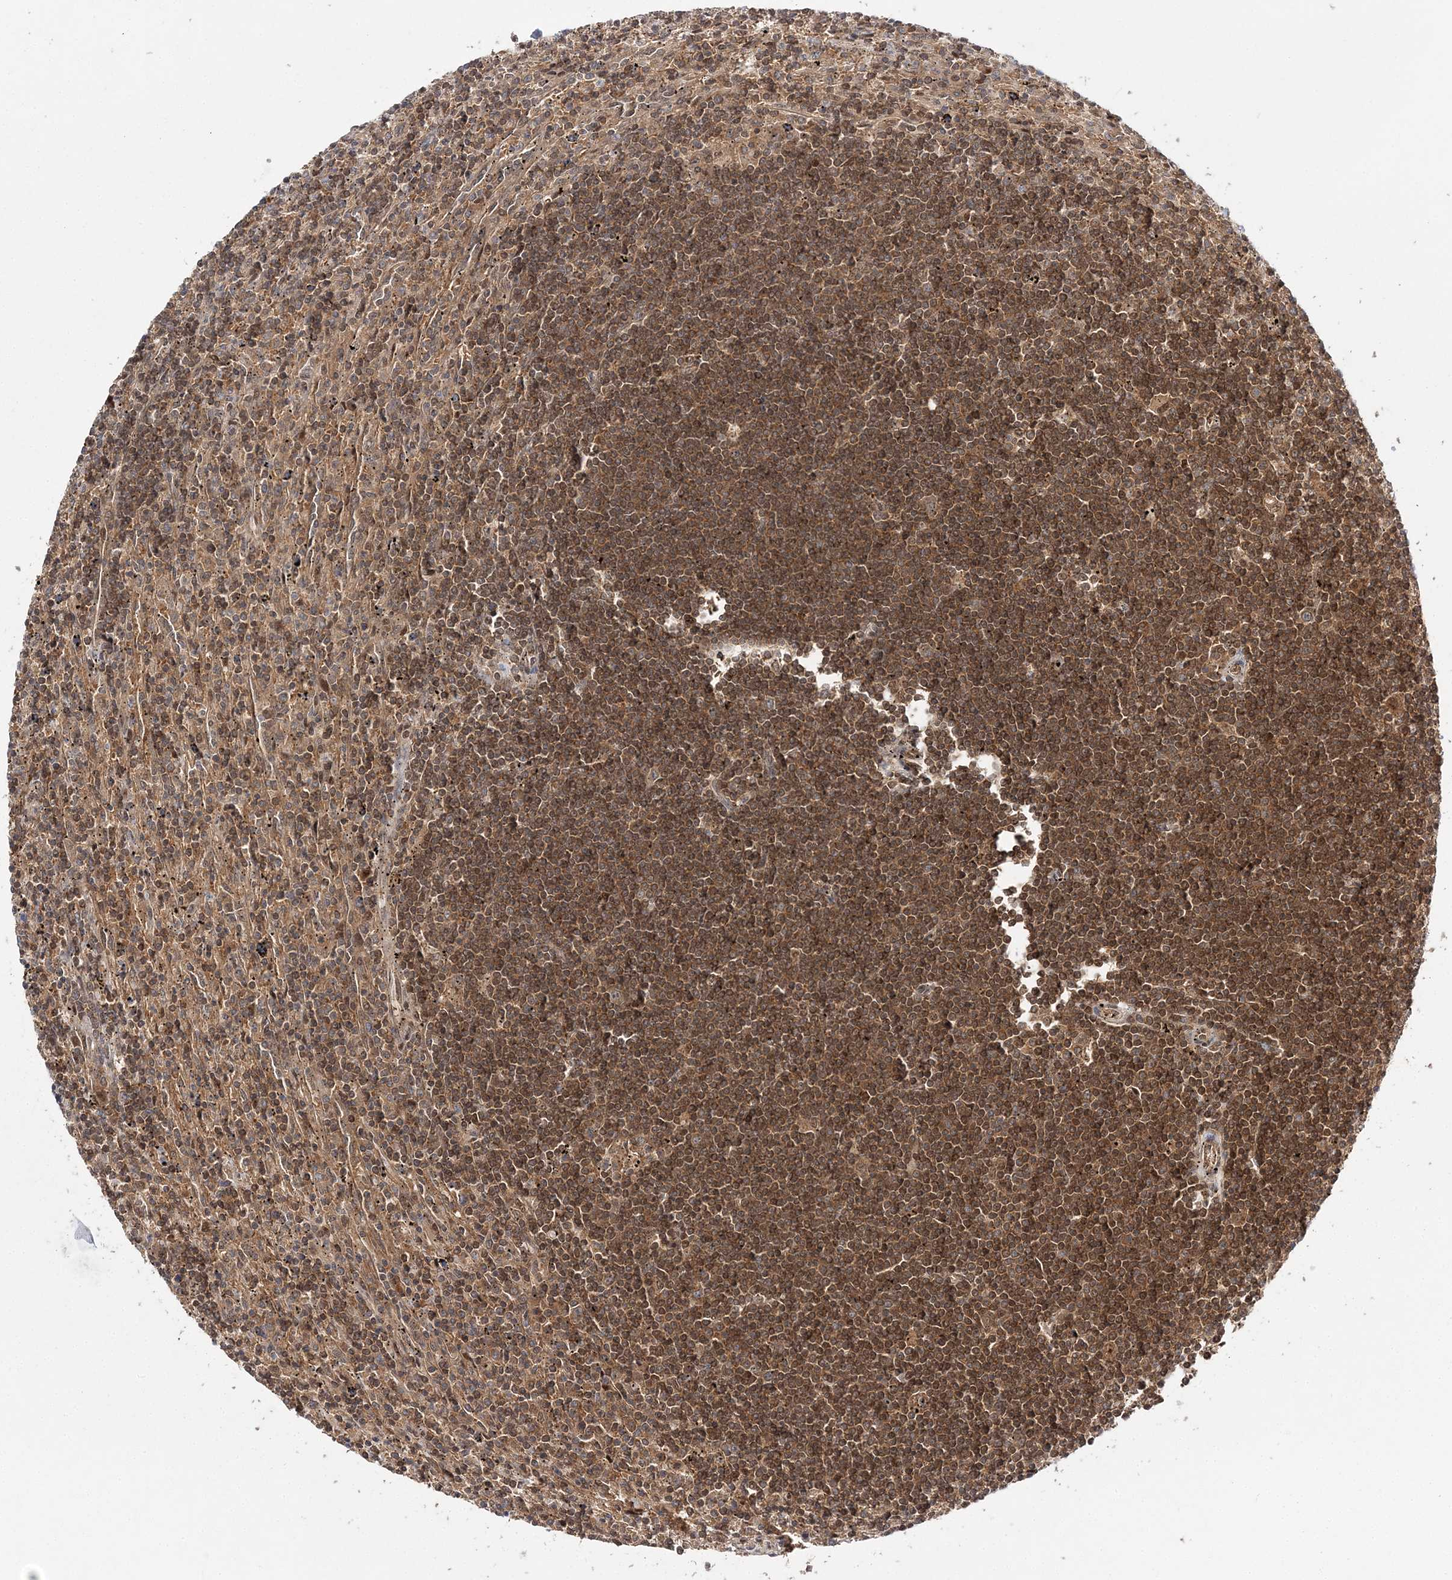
{"staining": {"intensity": "moderate", "quantity": ">75%", "location": "cytoplasmic/membranous"}, "tissue": "lymphoma", "cell_type": "Tumor cells", "image_type": "cancer", "snomed": [{"axis": "morphology", "description": "Malignant lymphoma, non-Hodgkin's type, Low grade"}, {"axis": "topography", "description": "Spleen"}], "caption": "This image exhibits IHC staining of lymphoma, with medium moderate cytoplasmic/membranous expression in approximately >75% of tumor cells.", "gene": "NIF3L1", "patient": {"sex": "male", "age": 76}}